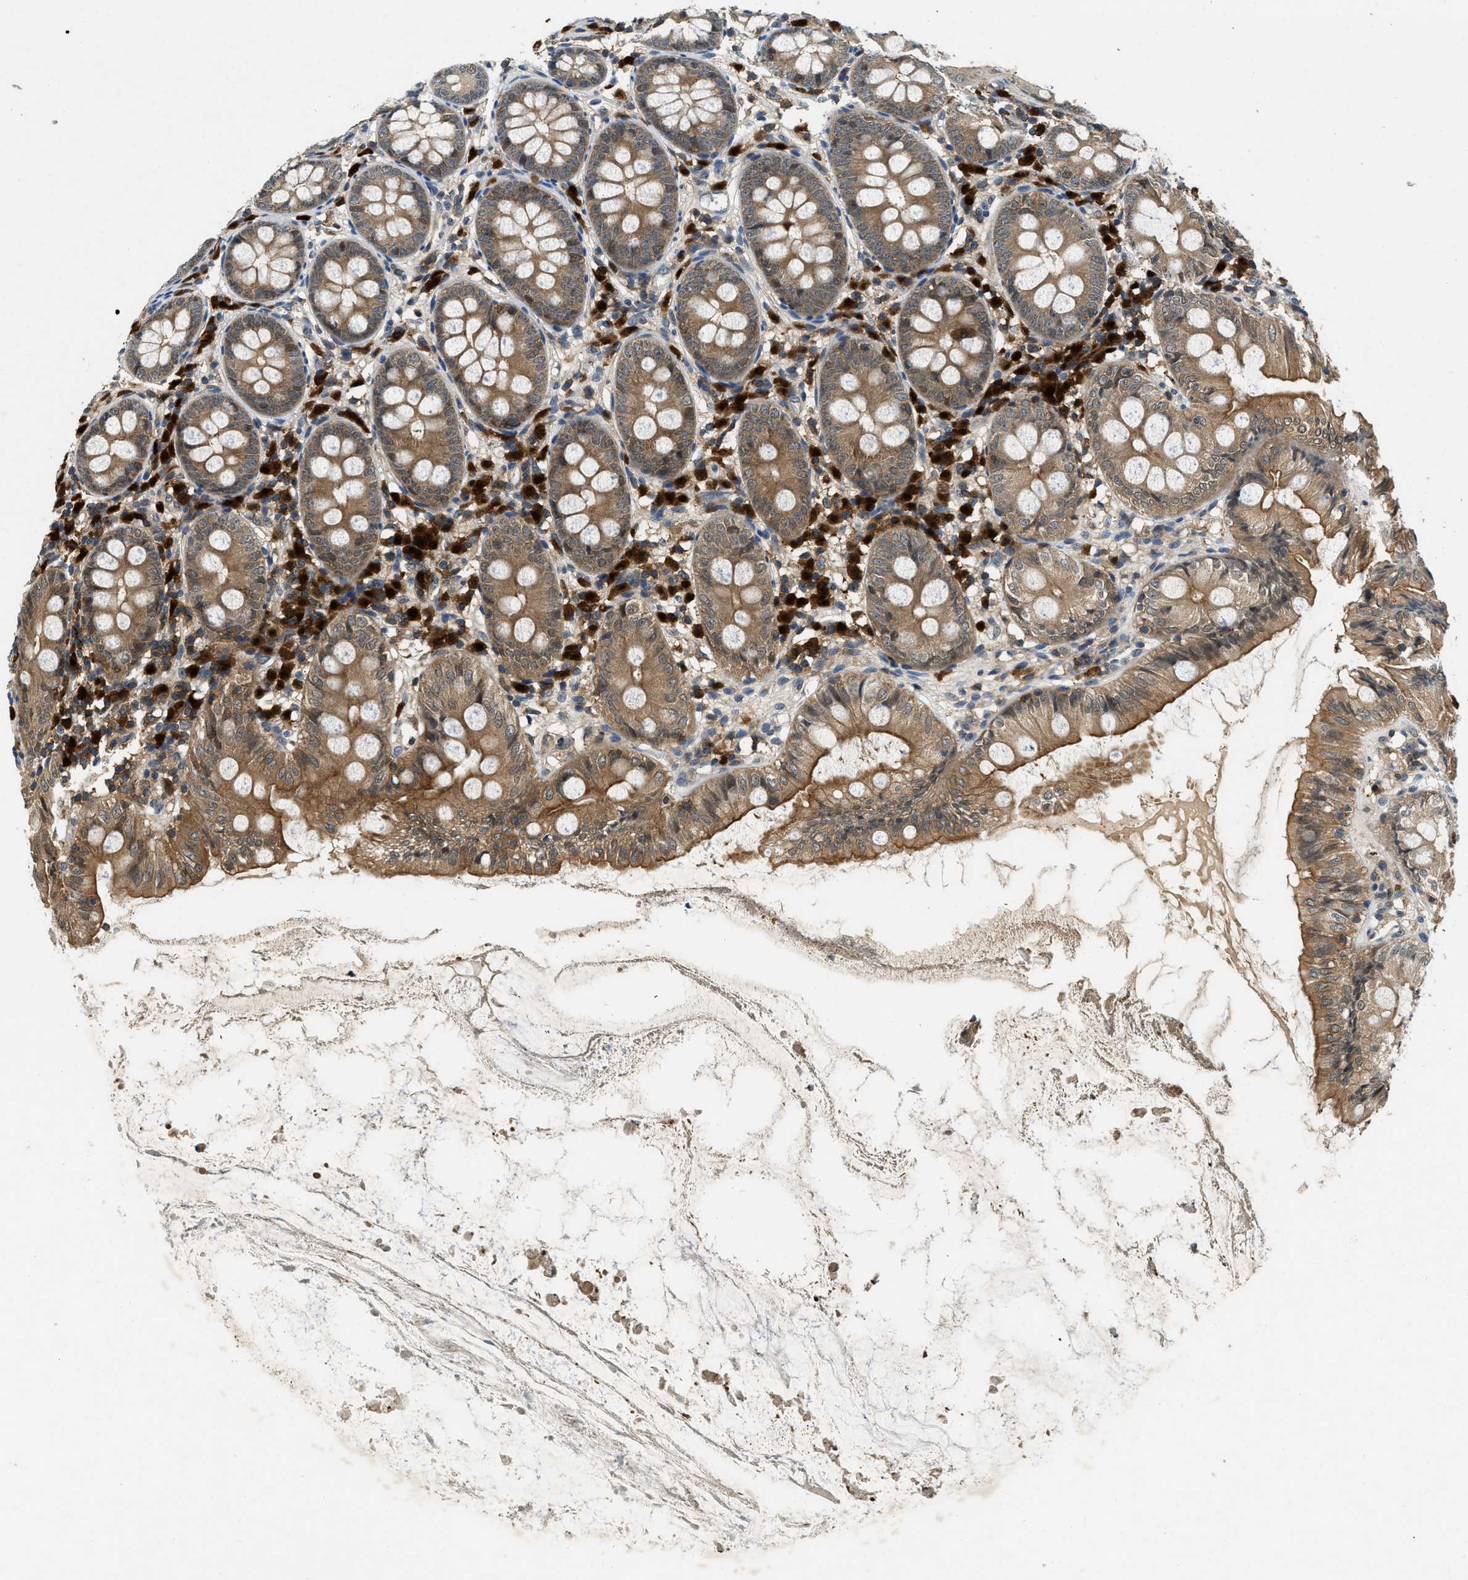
{"staining": {"intensity": "moderate", "quantity": ">75%", "location": "cytoplasmic/membranous"}, "tissue": "appendix", "cell_type": "Glandular cells", "image_type": "normal", "snomed": [{"axis": "morphology", "description": "Normal tissue, NOS"}, {"axis": "topography", "description": "Appendix"}], "caption": "High-power microscopy captured an IHC photomicrograph of benign appendix, revealing moderate cytoplasmic/membranous positivity in approximately >75% of glandular cells. Ihc stains the protein of interest in brown and the nuclei are stained blue.", "gene": "GMPPB", "patient": {"sex": "female", "age": 77}}